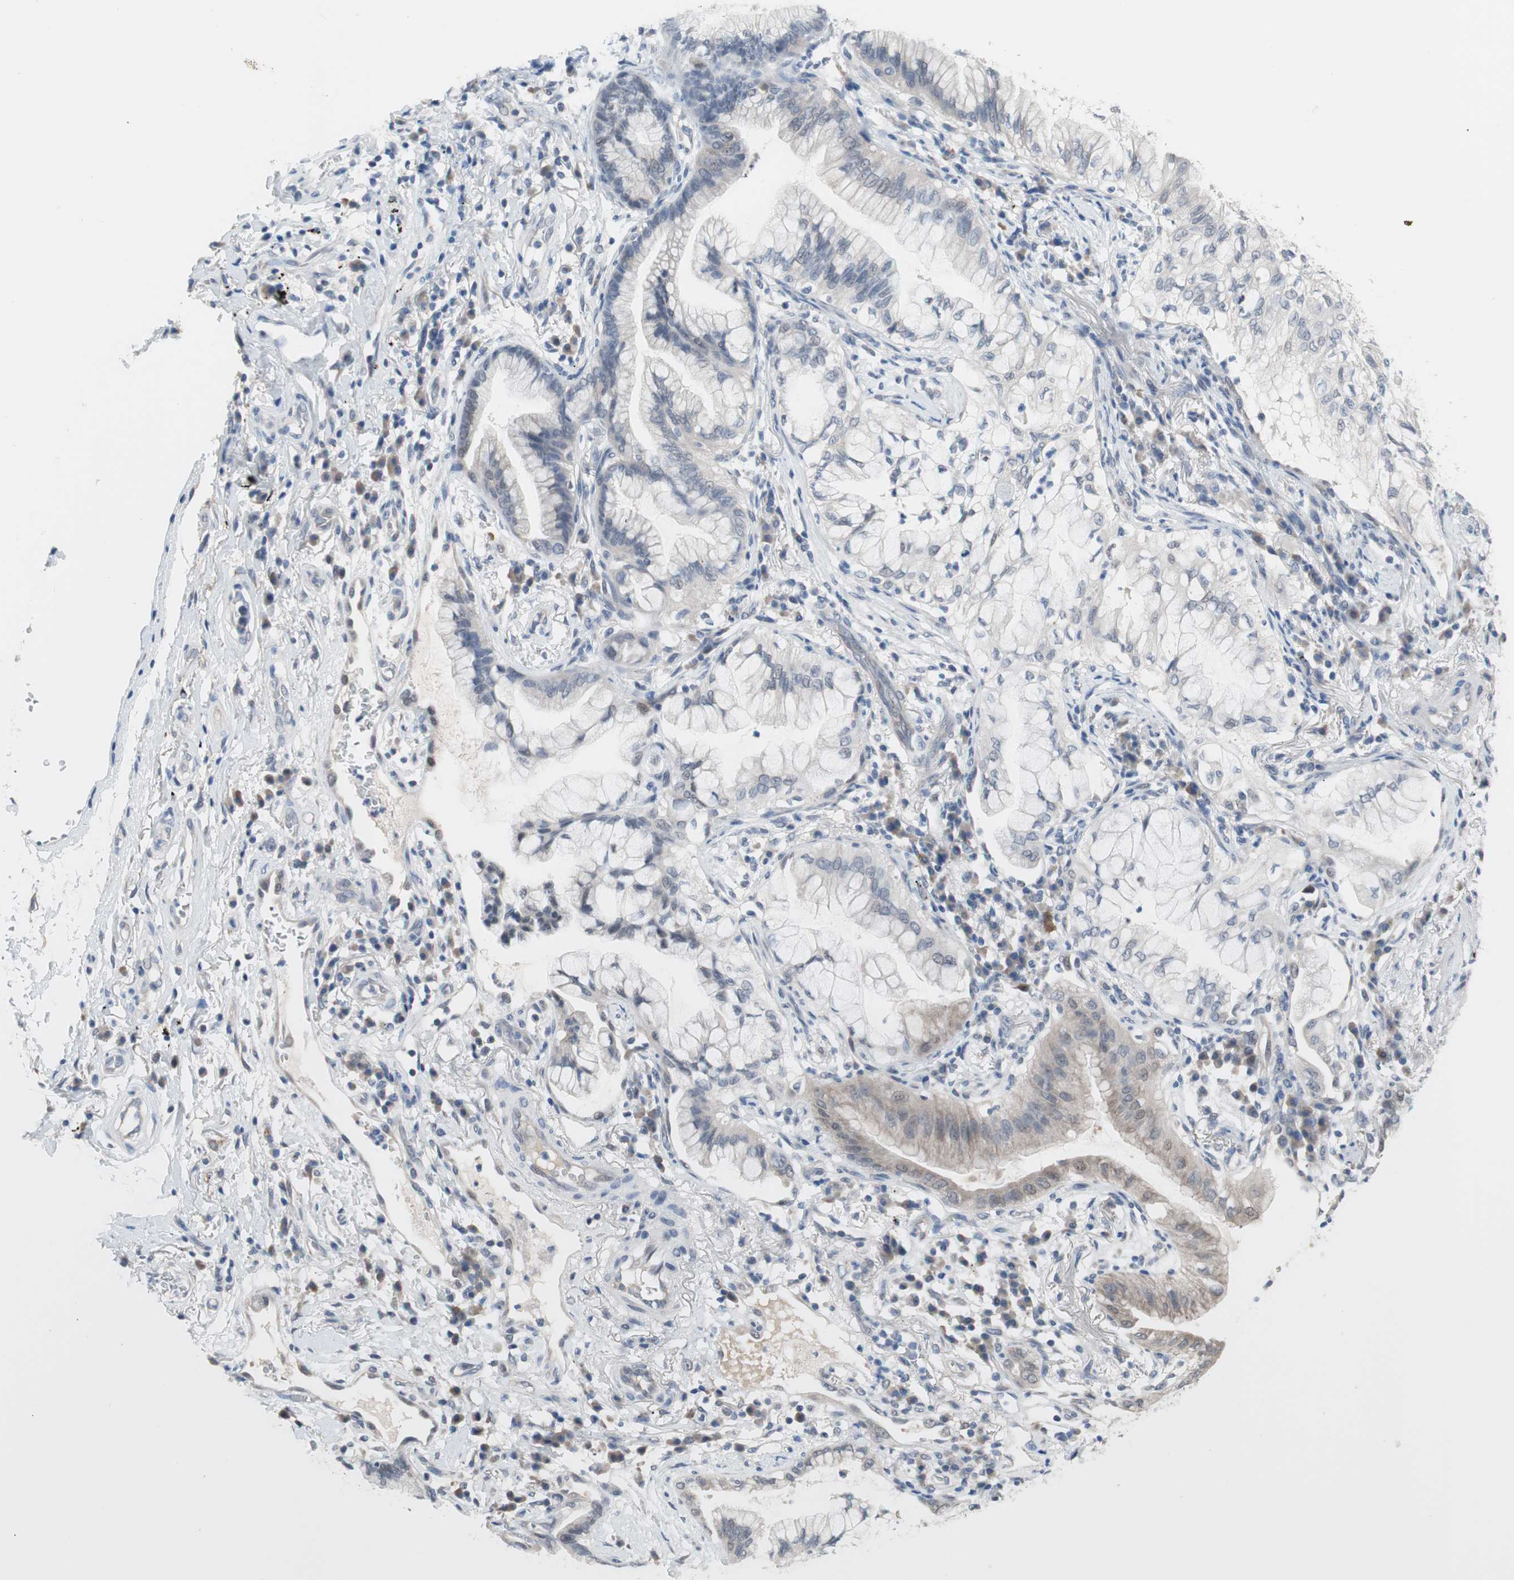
{"staining": {"intensity": "weak", "quantity": "<25%", "location": "cytoplasmic/membranous"}, "tissue": "lung cancer", "cell_type": "Tumor cells", "image_type": "cancer", "snomed": [{"axis": "morphology", "description": "Adenocarcinoma, NOS"}, {"axis": "topography", "description": "Lung"}], "caption": "An IHC histopathology image of lung cancer (adenocarcinoma) is shown. There is no staining in tumor cells of lung cancer (adenocarcinoma).", "gene": "GRHL1", "patient": {"sex": "female", "age": 70}}